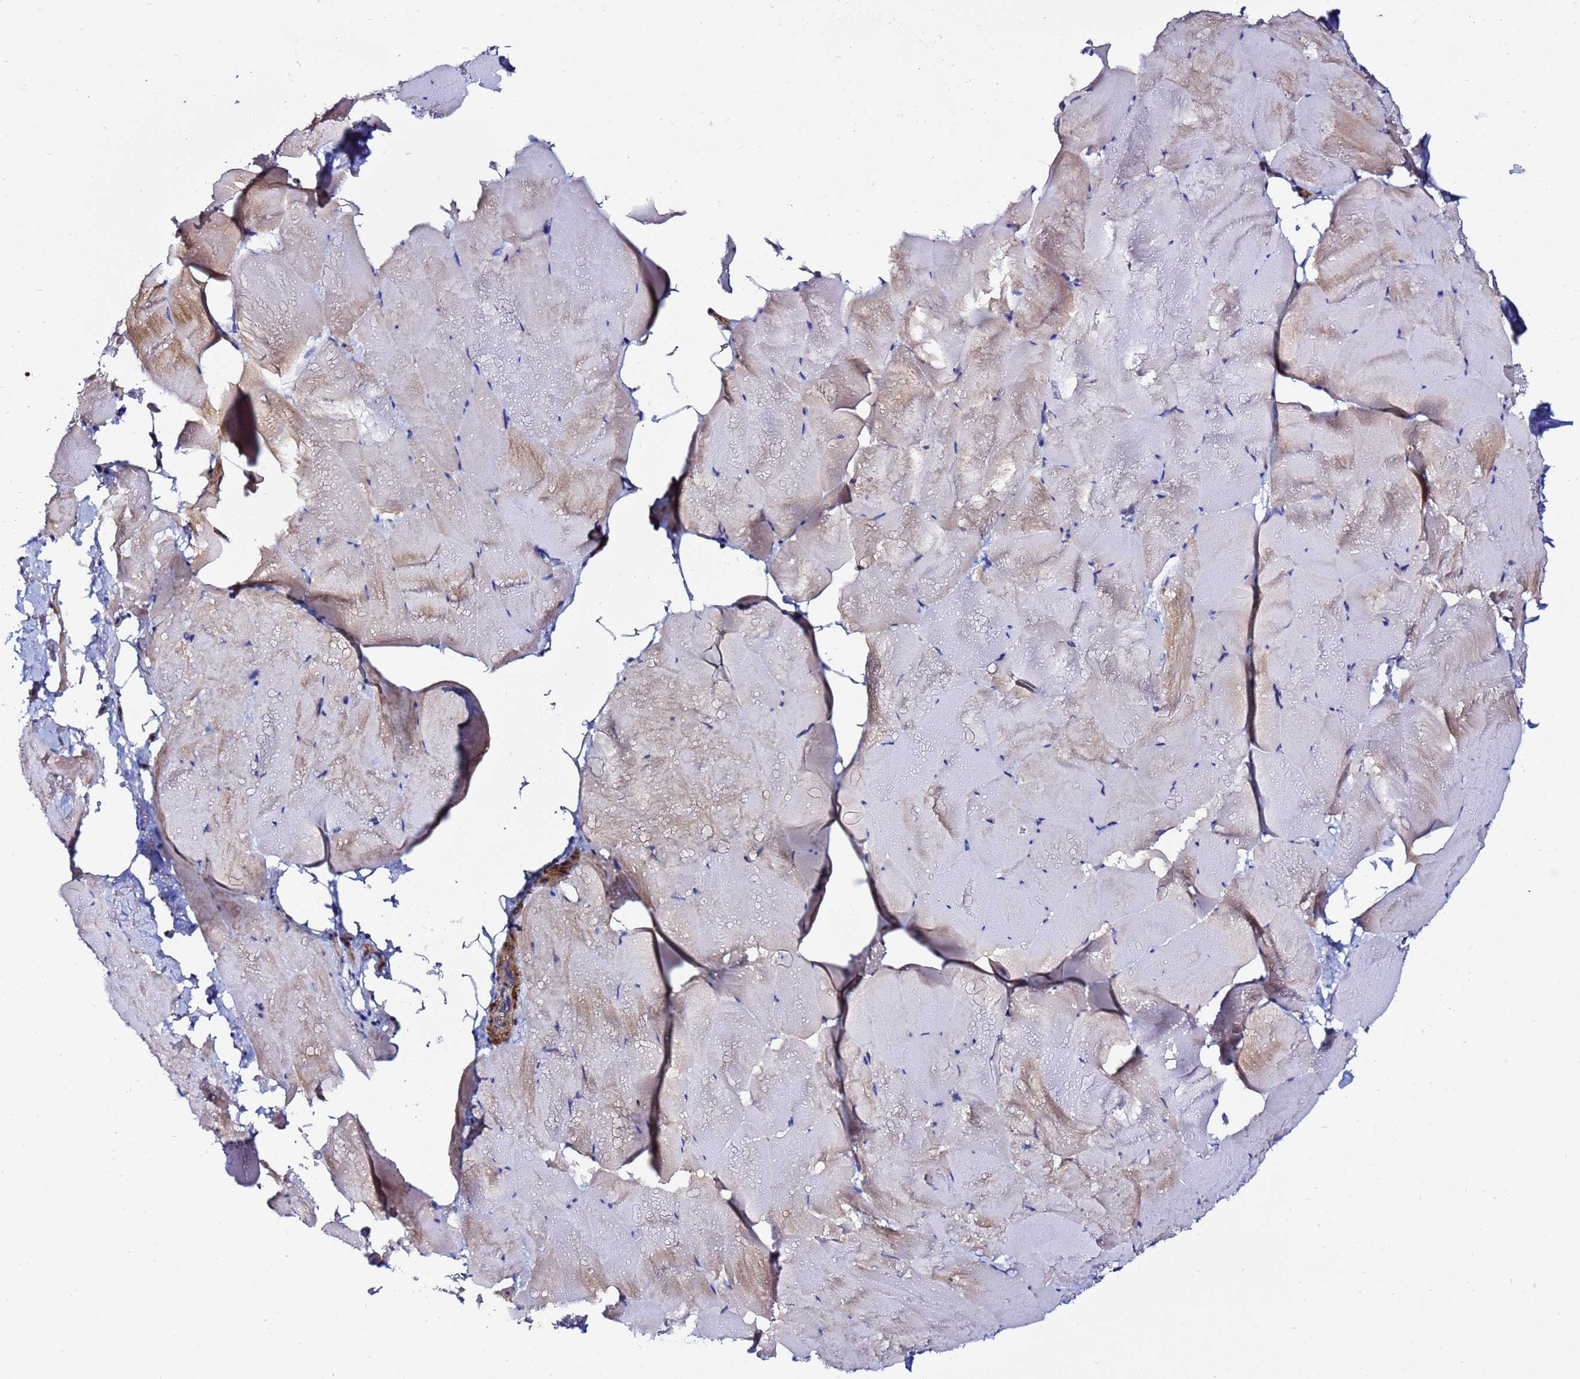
{"staining": {"intensity": "weak", "quantity": "<25%", "location": "cytoplasmic/membranous"}, "tissue": "skeletal muscle", "cell_type": "Myocytes", "image_type": "normal", "snomed": [{"axis": "morphology", "description": "Normal tissue, NOS"}, {"axis": "topography", "description": "Skeletal muscle"}], "caption": "Myocytes show no significant protein expression in normal skeletal muscle. (DAB (3,3'-diaminobenzidine) IHC, high magnification).", "gene": "DEFB104A", "patient": {"sex": "female", "age": 64}}